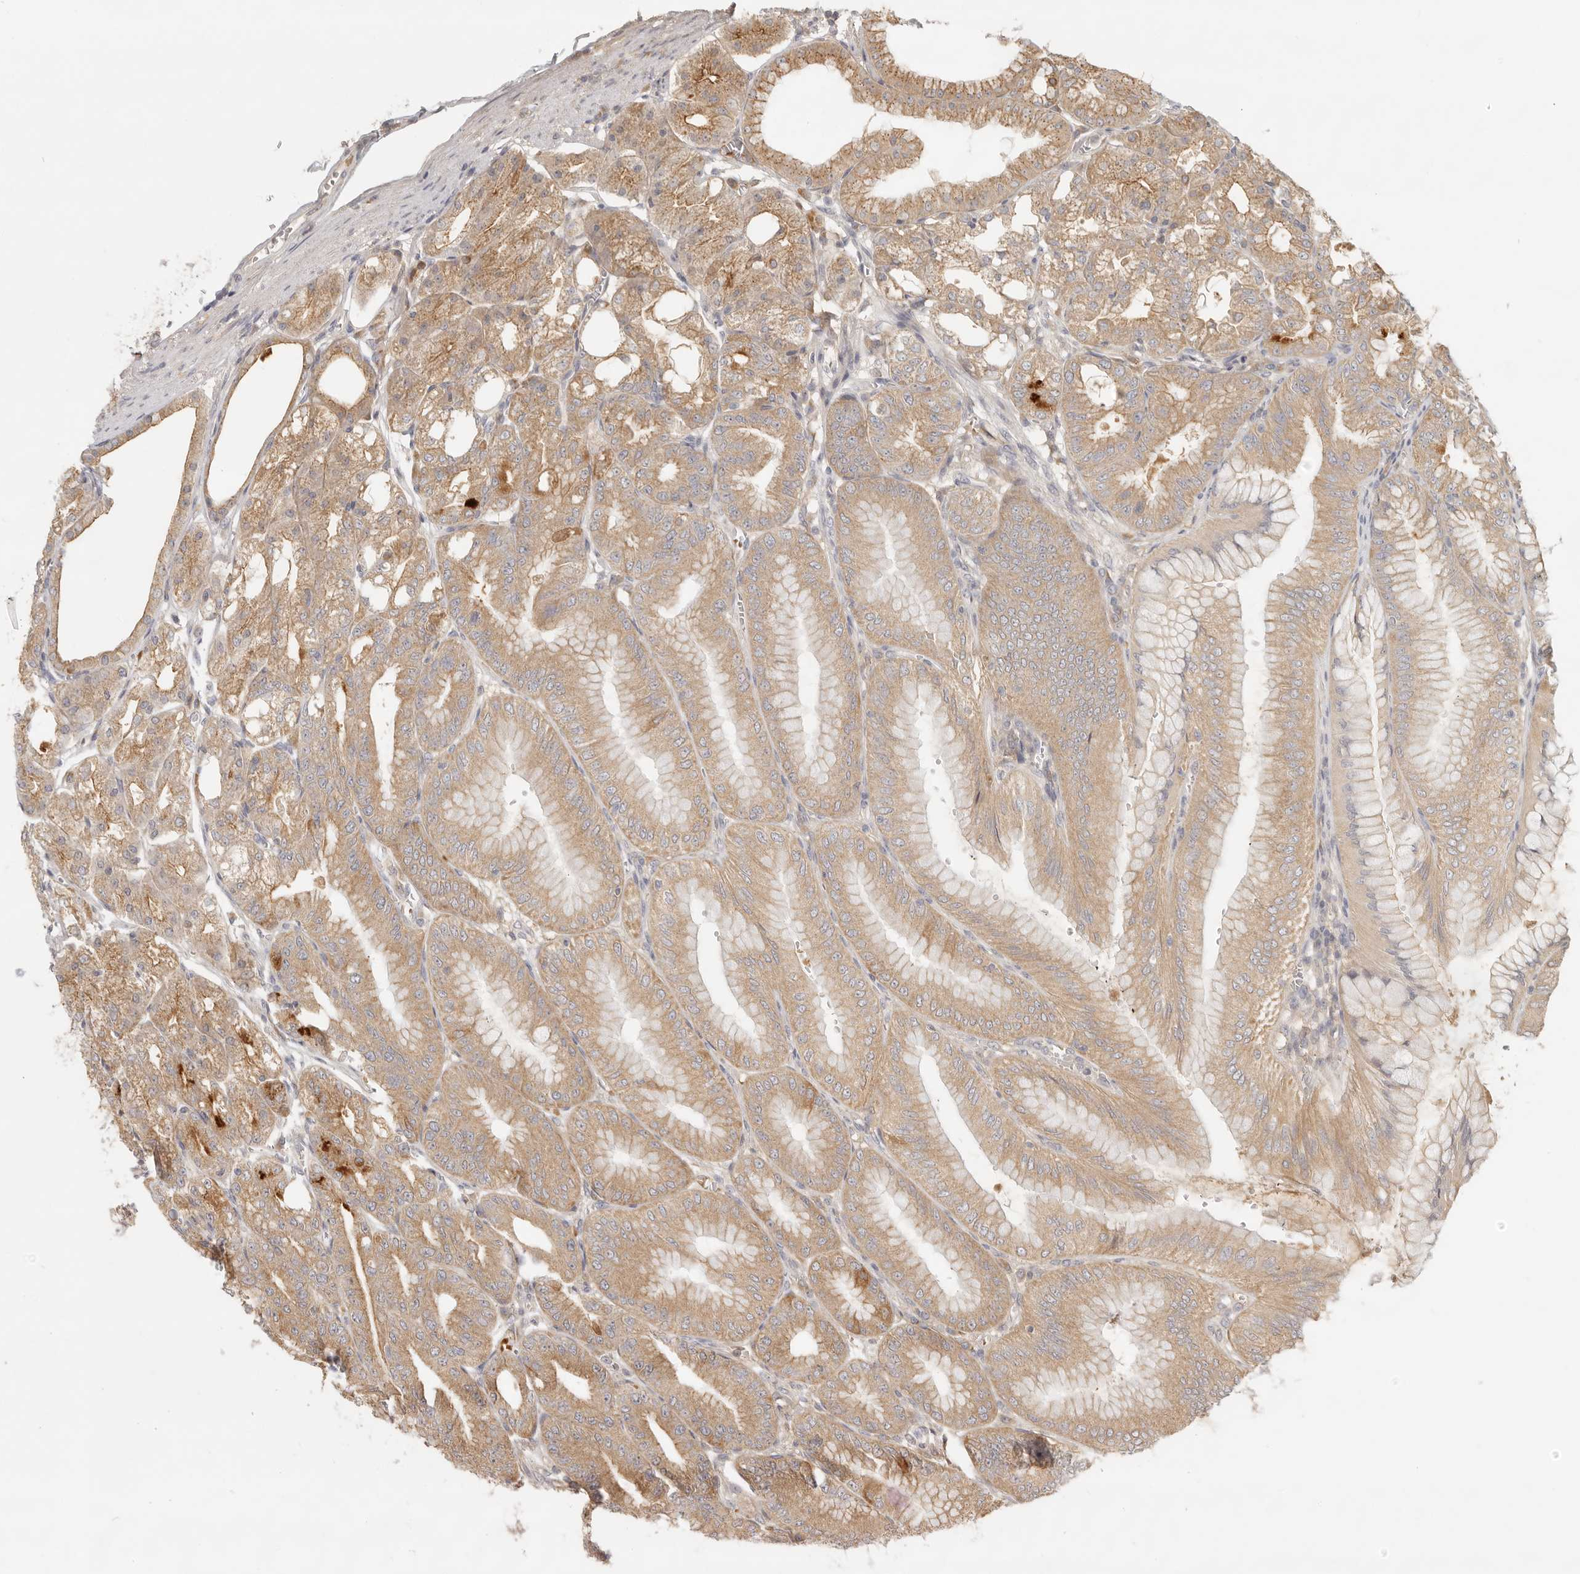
{"staining": {"intensity": "moderate", "quantity": ">75%", "location": "cytoplasmic/membranous"}, "tissue": "stomach", "cell_type": "Glandular cells", "image_type": "normal", "snomed": [{"axis": "morphology", "description": "Normal tissue, NOS"}, {"axis": "topography", "description": "Stomach, lower"}], "caption": "A brown stain highlights moderate cytoplasmic/membranous positivity of a protein in glandular cells of benign human stomach.", "gene": "AHDC1", "patient": {"sex": "male", "age": 71}}